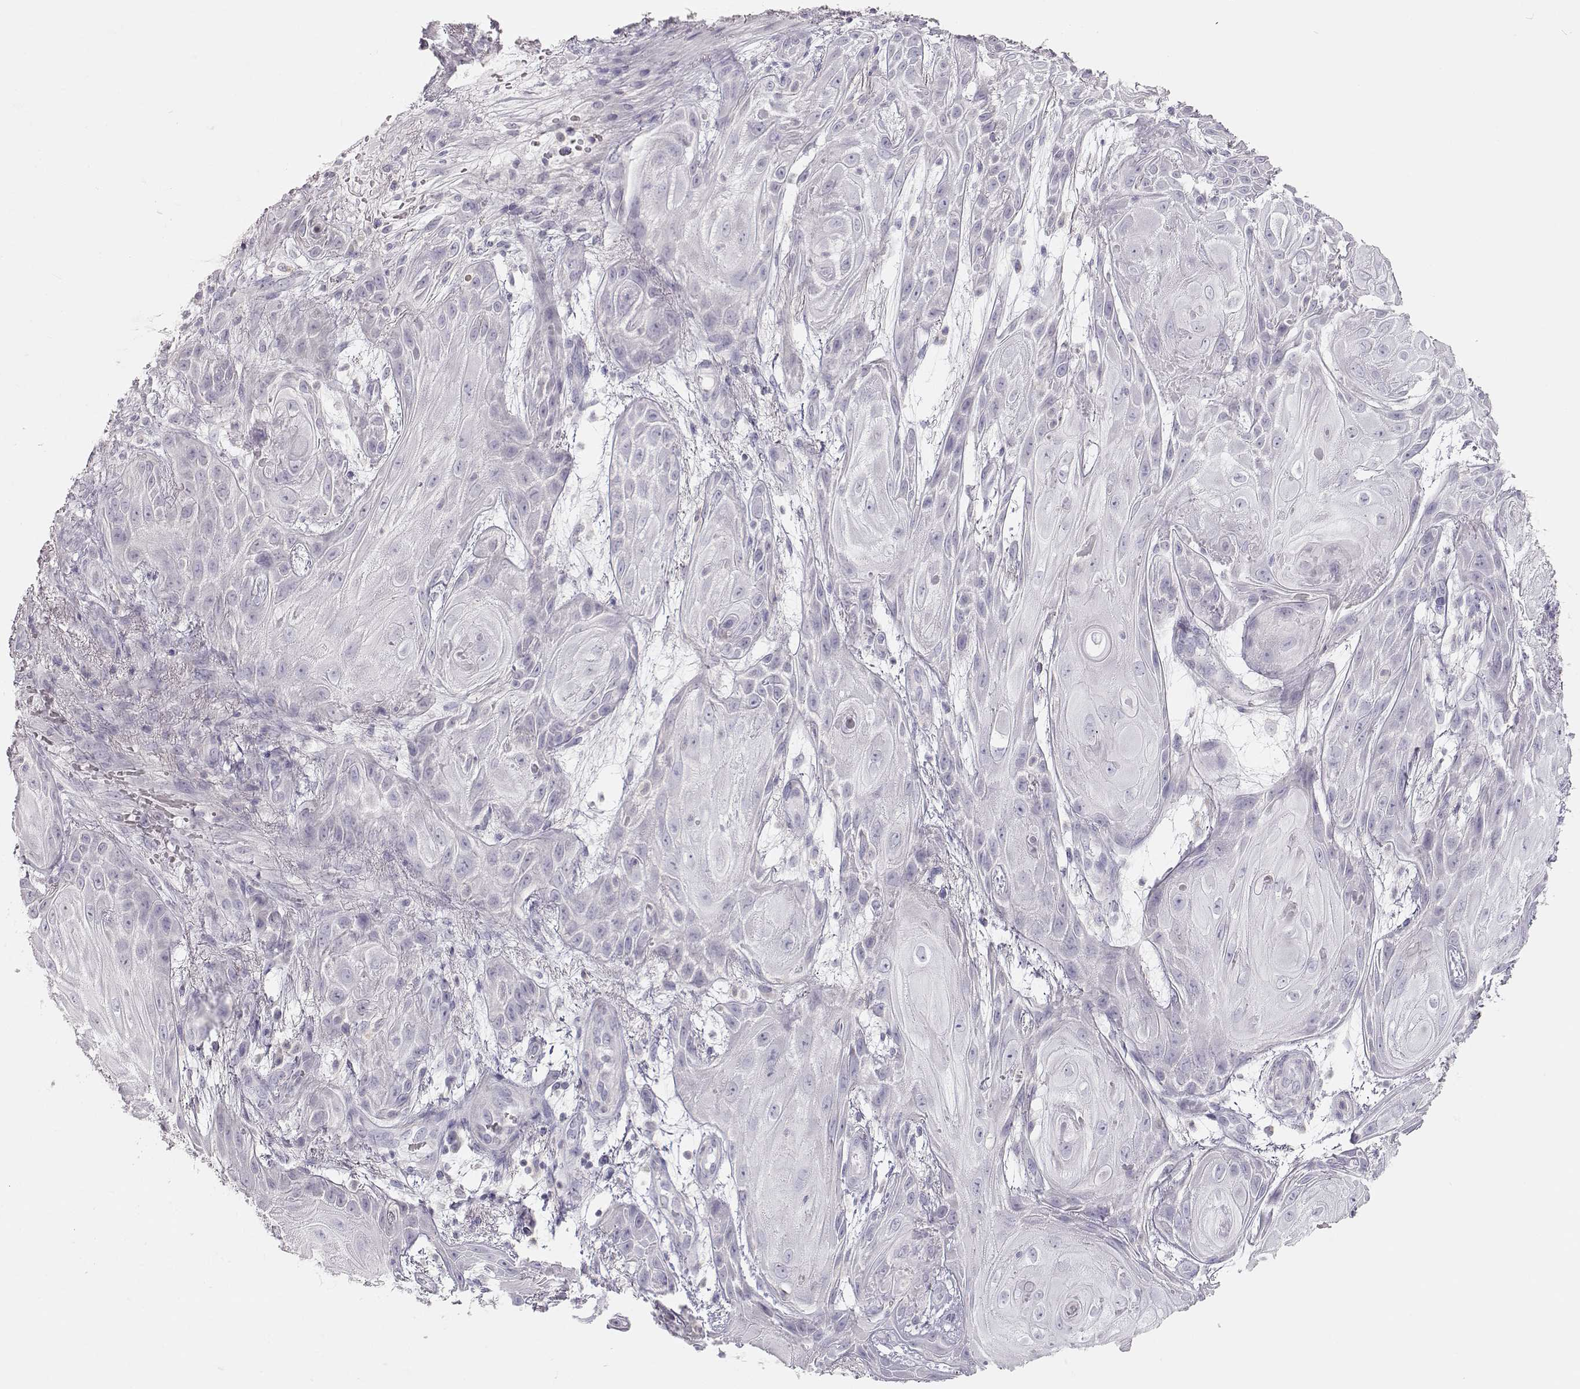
{"staining": {"intensity": "negative", "quantity": "none", "location": "none"}, "tissue": "skin cancer", "cell_type": "Tumor cells", "image_type": "cancer", "snomed": [{"axis": "morphology", "description": "Squamous cell carcinoma, NOS"}, {"axis": "topography", "description": "Skin"}], "caption": "High power microscopy micrograph of an immunohistochemistry micrograph of skin cancer (squamous cell carcinoma), revealing no significant staining in tumor cells. The staining was performed using DAB to visualize the protein expression in brown, while the nuclei were stained in blue with hematoxylin (Magnification: 20x).", "gene": "LEPR", "patient": {"sex": "male", "age": 62}}